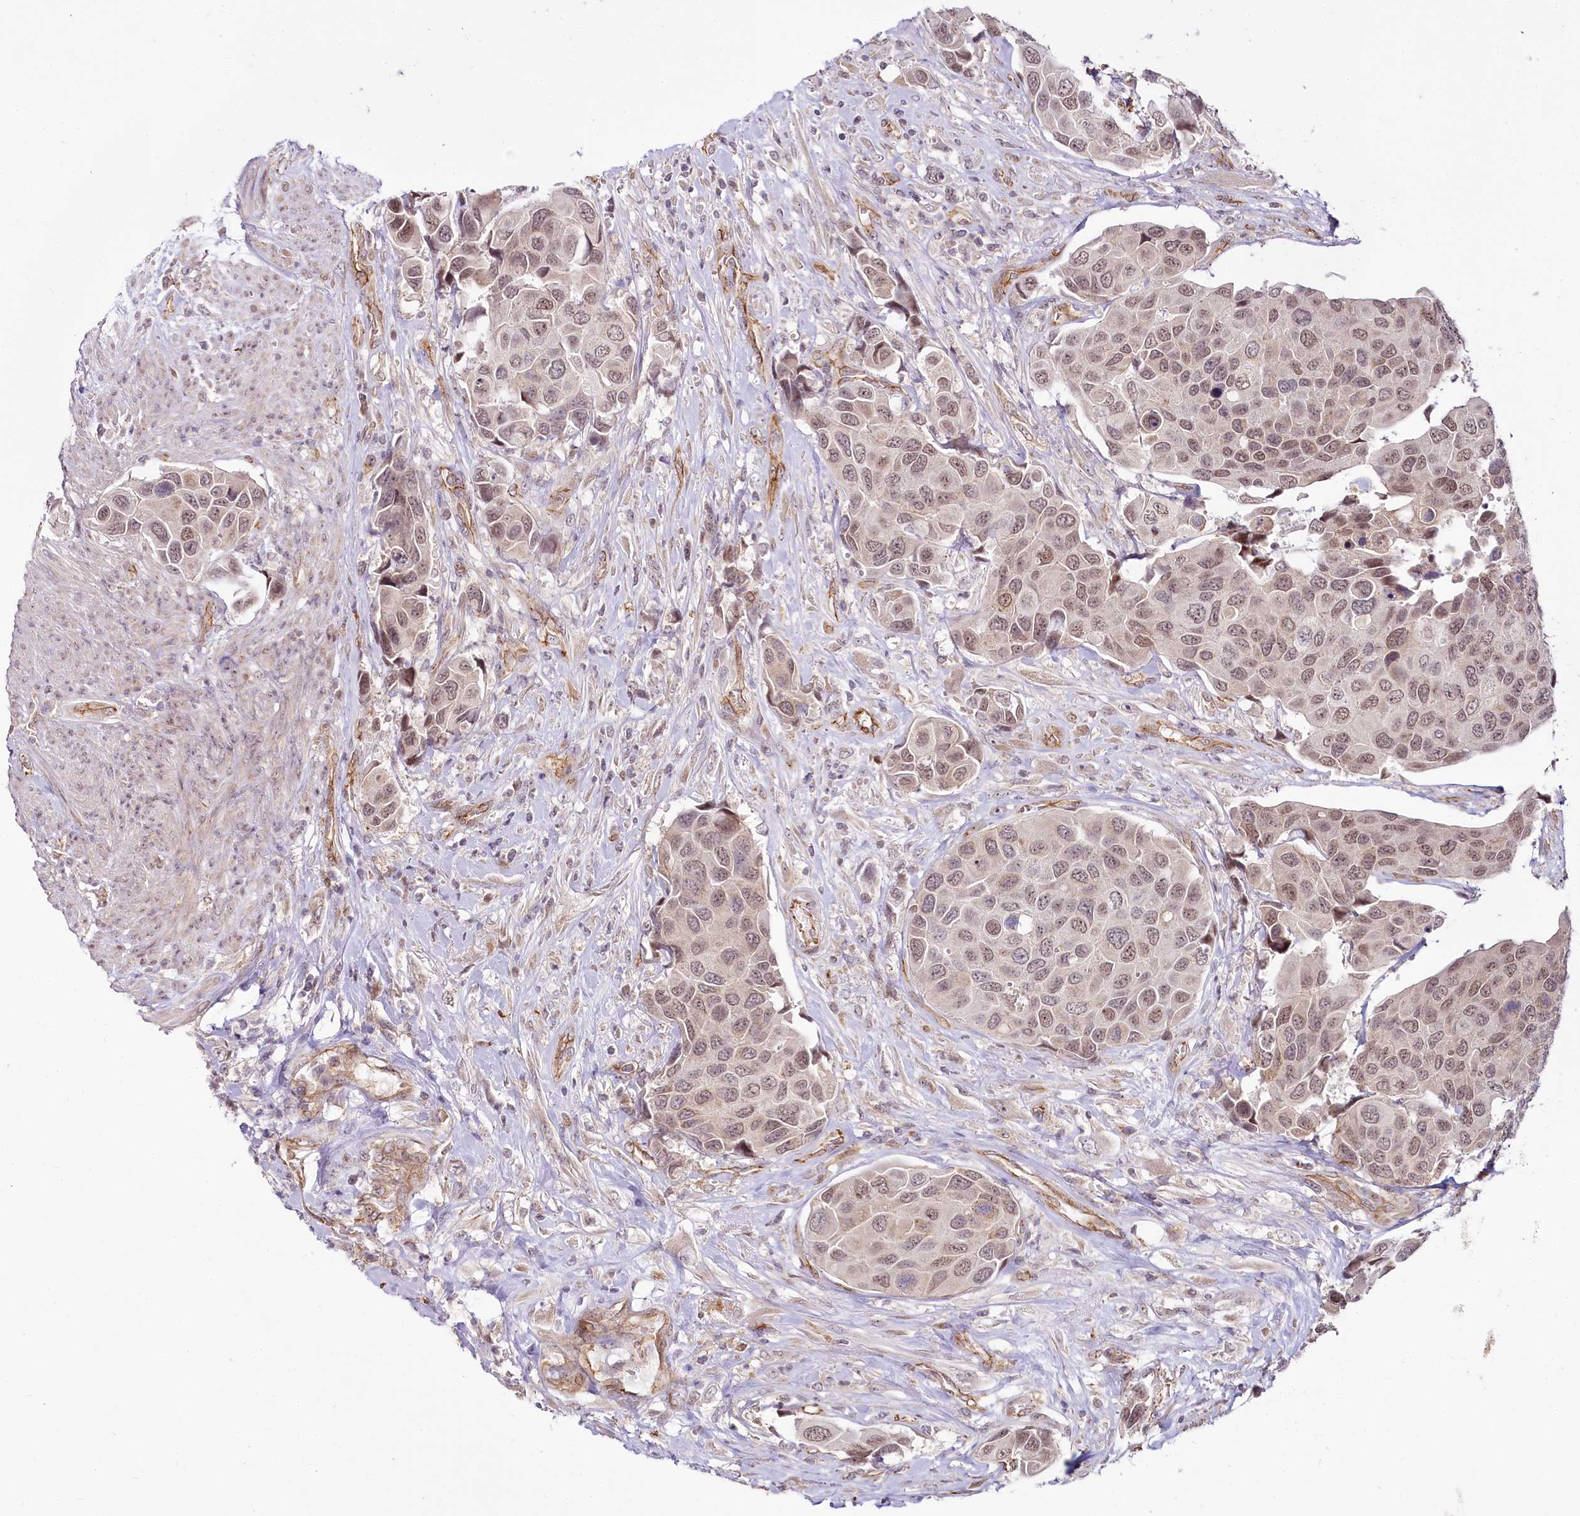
{"staining": {"intensity": "weak", "quantity": ">75%", "location": "nuclear"}, "tissue": "urothelial cancer", "cell_type": "Tumor cells", "image_type": "cancer", "snomed": [{"axis": "morphology", "description": "Urothelial carcinoma, High grade"}, {"axis": "topography", "description": "Urinary bladder"}], "caption": "Immunohistochemistry (IHC) micrograph of human urothelial carcinoma (high-grade) stained for a protein (brown), which displays low levels of weak nuclear expression in about >75% of tumor cells.", "gene": "ALKBH8", "patient": {"sex": "male", "age": 74}}